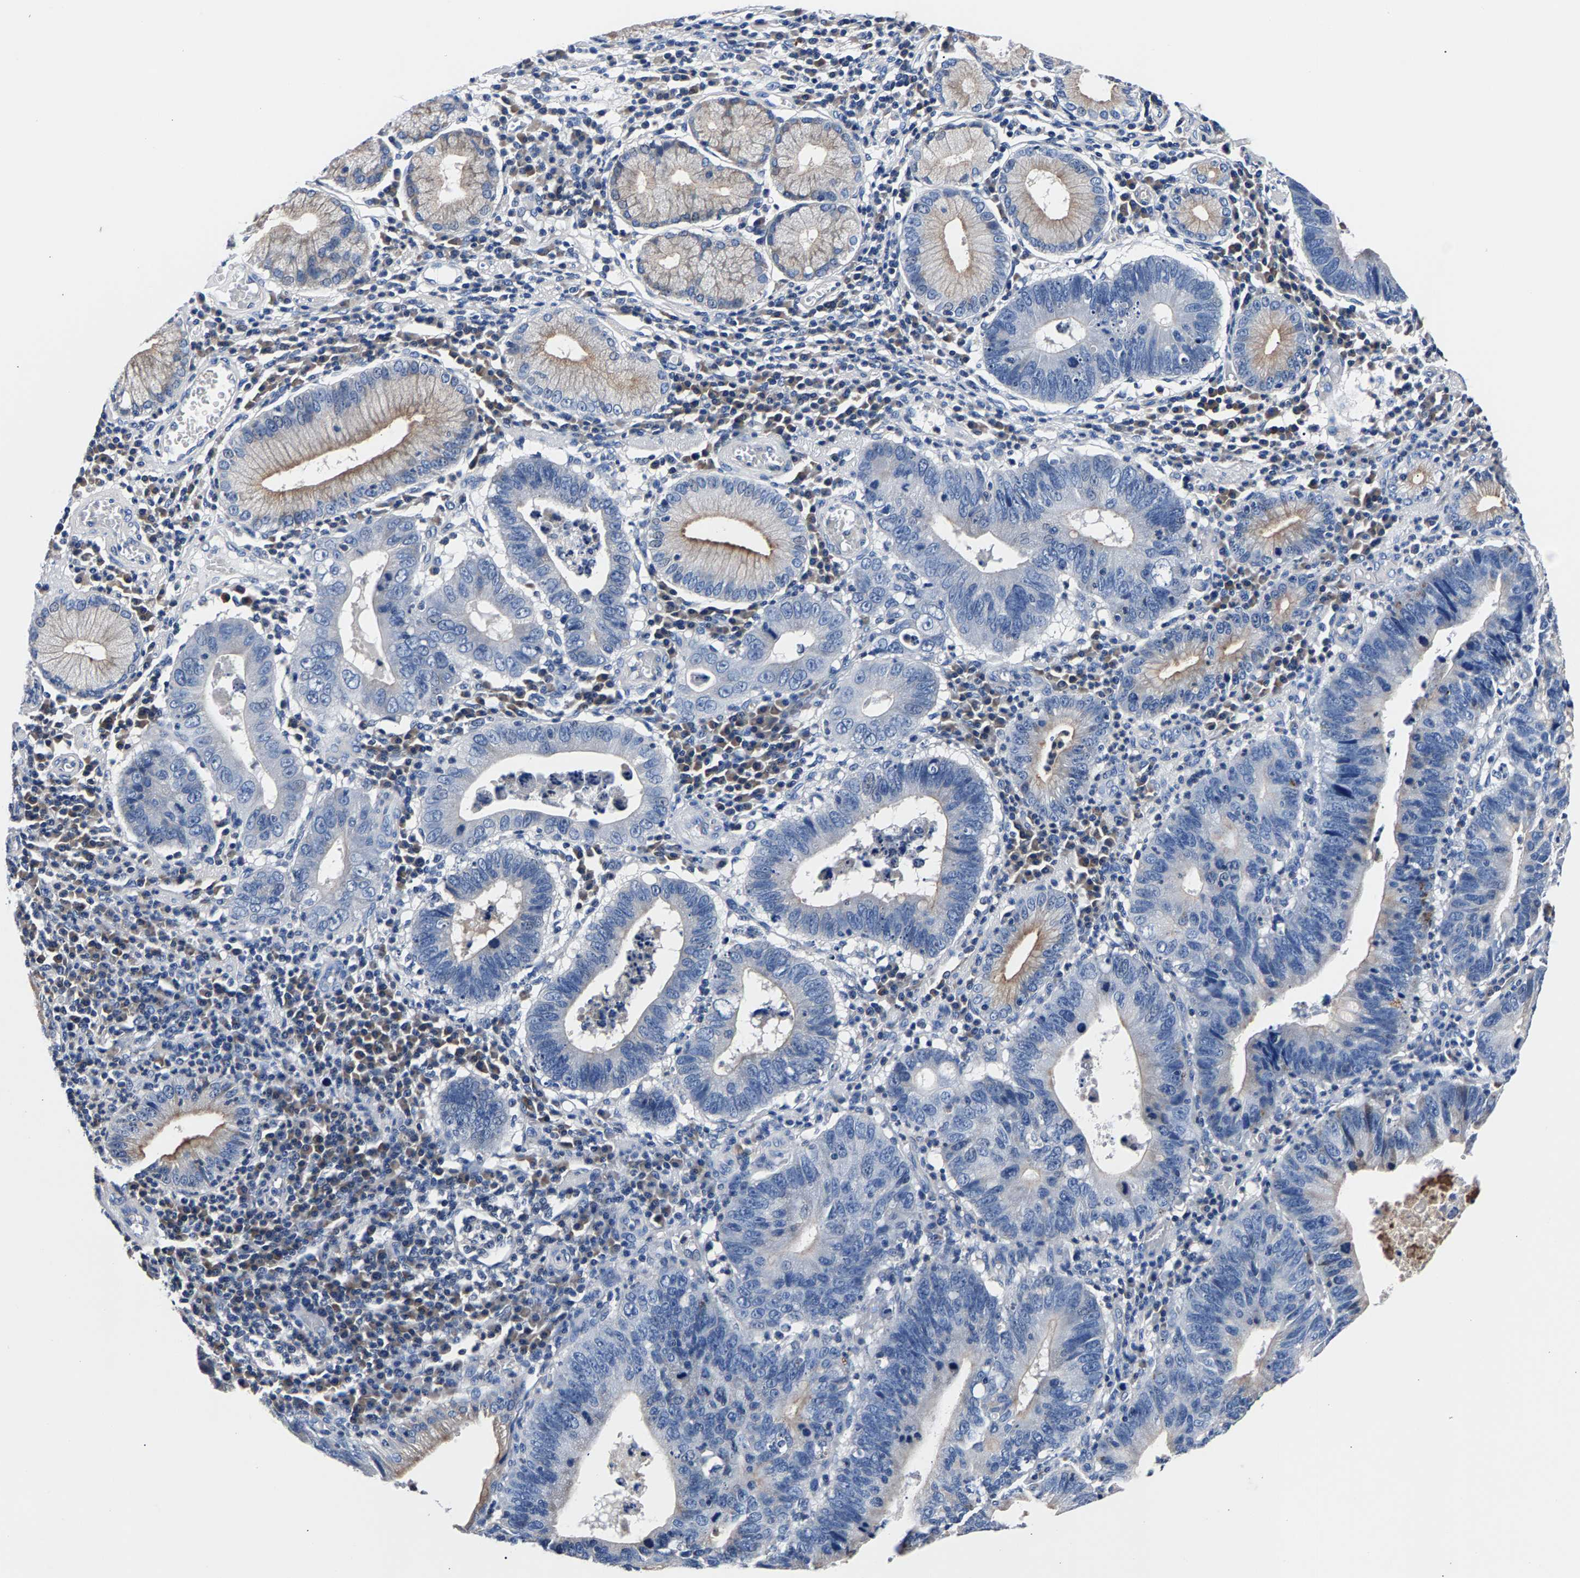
{"staining": {"intensity": "weak", "quantity": "<25%", "location": "cytoplasmic/membranous"}, "tissue": "stomach cancer", "cell_type": "Tumor cells", "image_type": "cancer", "snomed": [{"axis": "morphology", "description": "Adenocarcinoma, NOS"}, {"axis": "topography", "description": "Stomach"}], "caption": "High magnification brightfield microscopy of stomach cancer stained with DAB (brown) and counterstained with hematoxylin (blue): tumor cells show no significant expression.", "gene": "PHF24", "patient": {"sex": "male", "age": 59}}